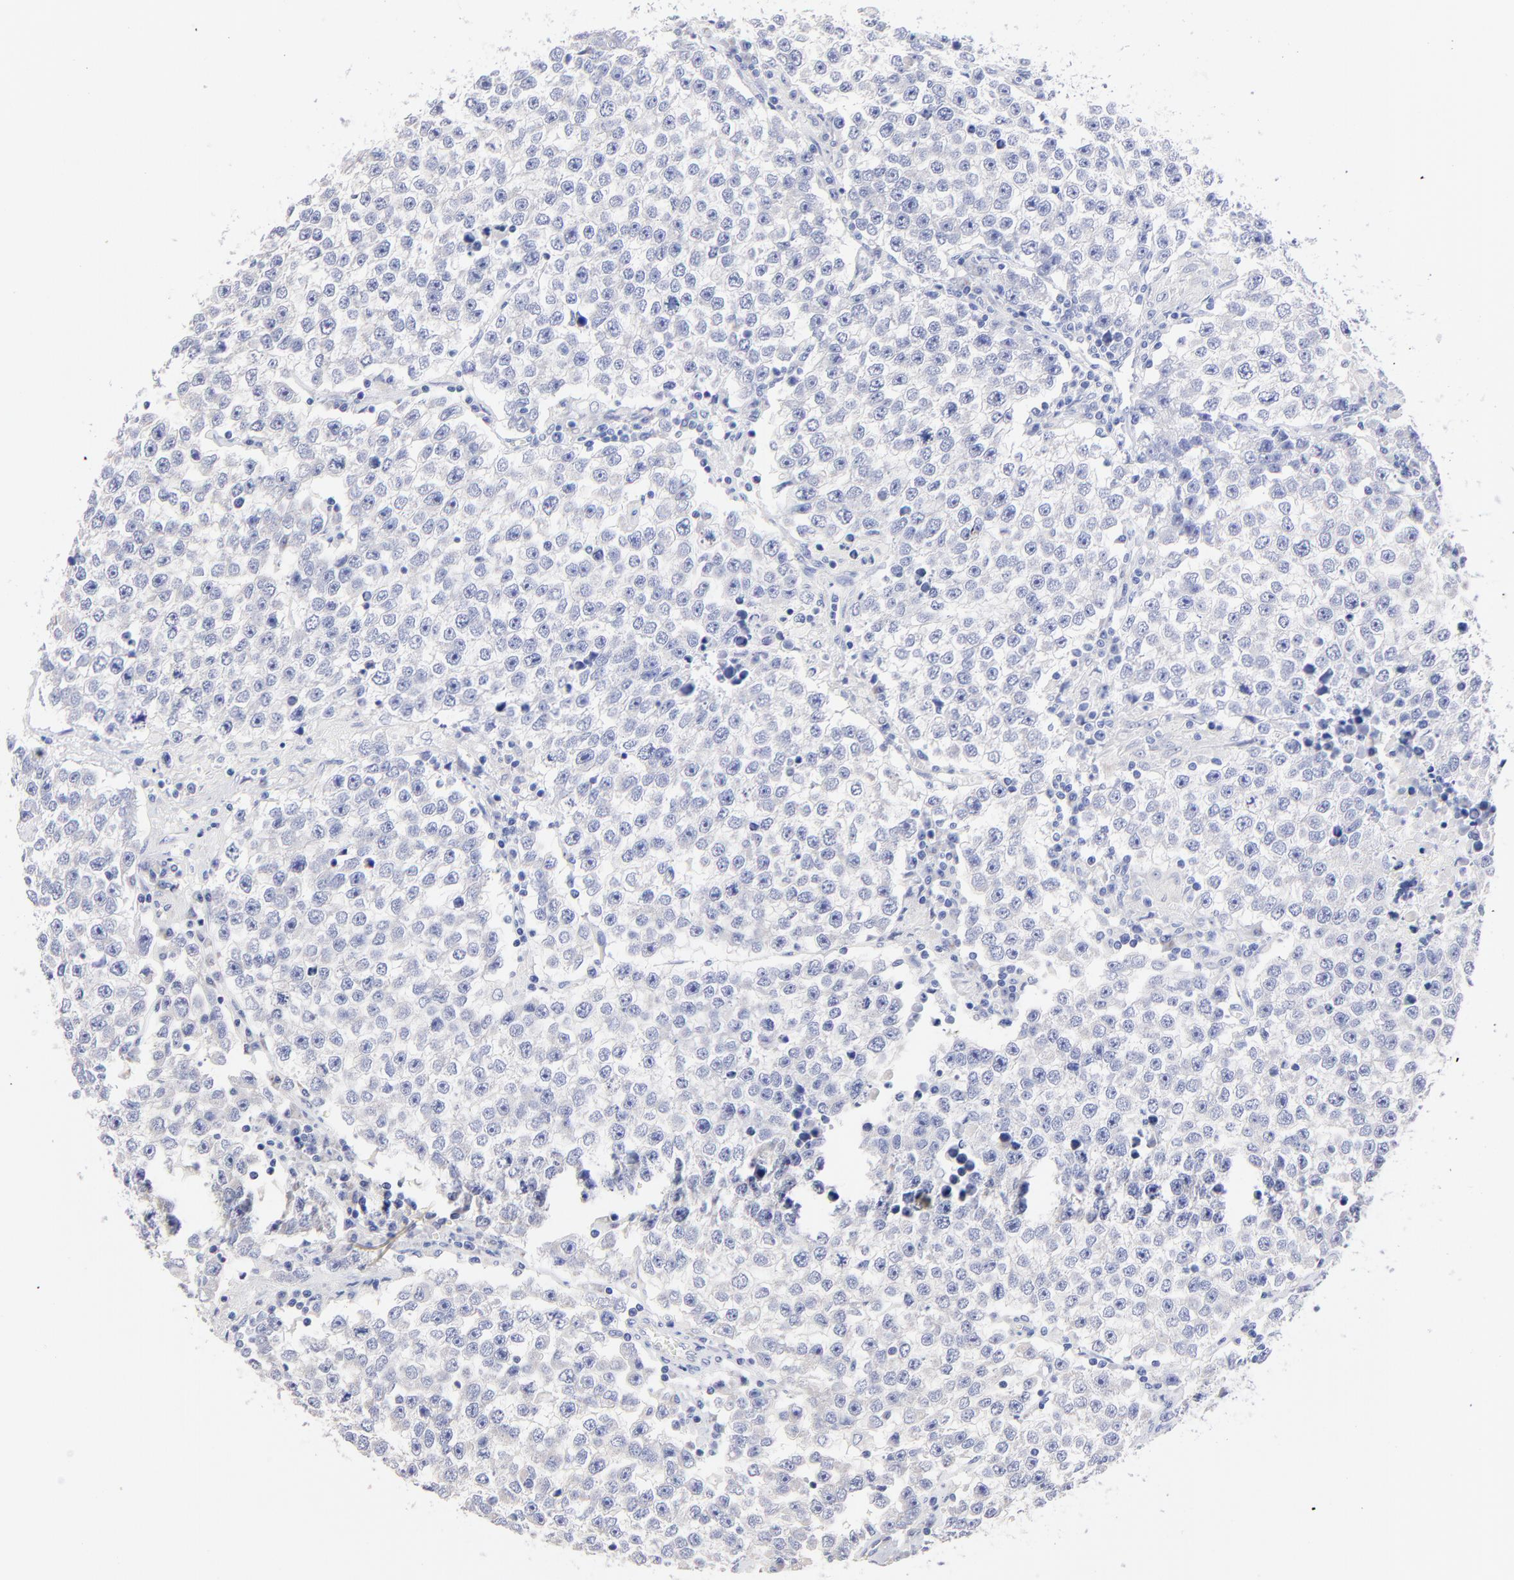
{"staining": {"intensity": "negative", "quantity": "none", "location": "none"}, "tissue": "testis cancer", "cell_type": "Tumor cells", "image_type": "cancer", "snomed": [{"axis": "morphology", "description": "Seminoma, NOS"}, {"axis": "topography", "description": "Testis"}], "caption": "Testis seminoma was stained to show a protein in brown. There is no significant staining in tumor cells.", "gene": "CFAP57", "patient": {"sex": "male", "age": 36}}